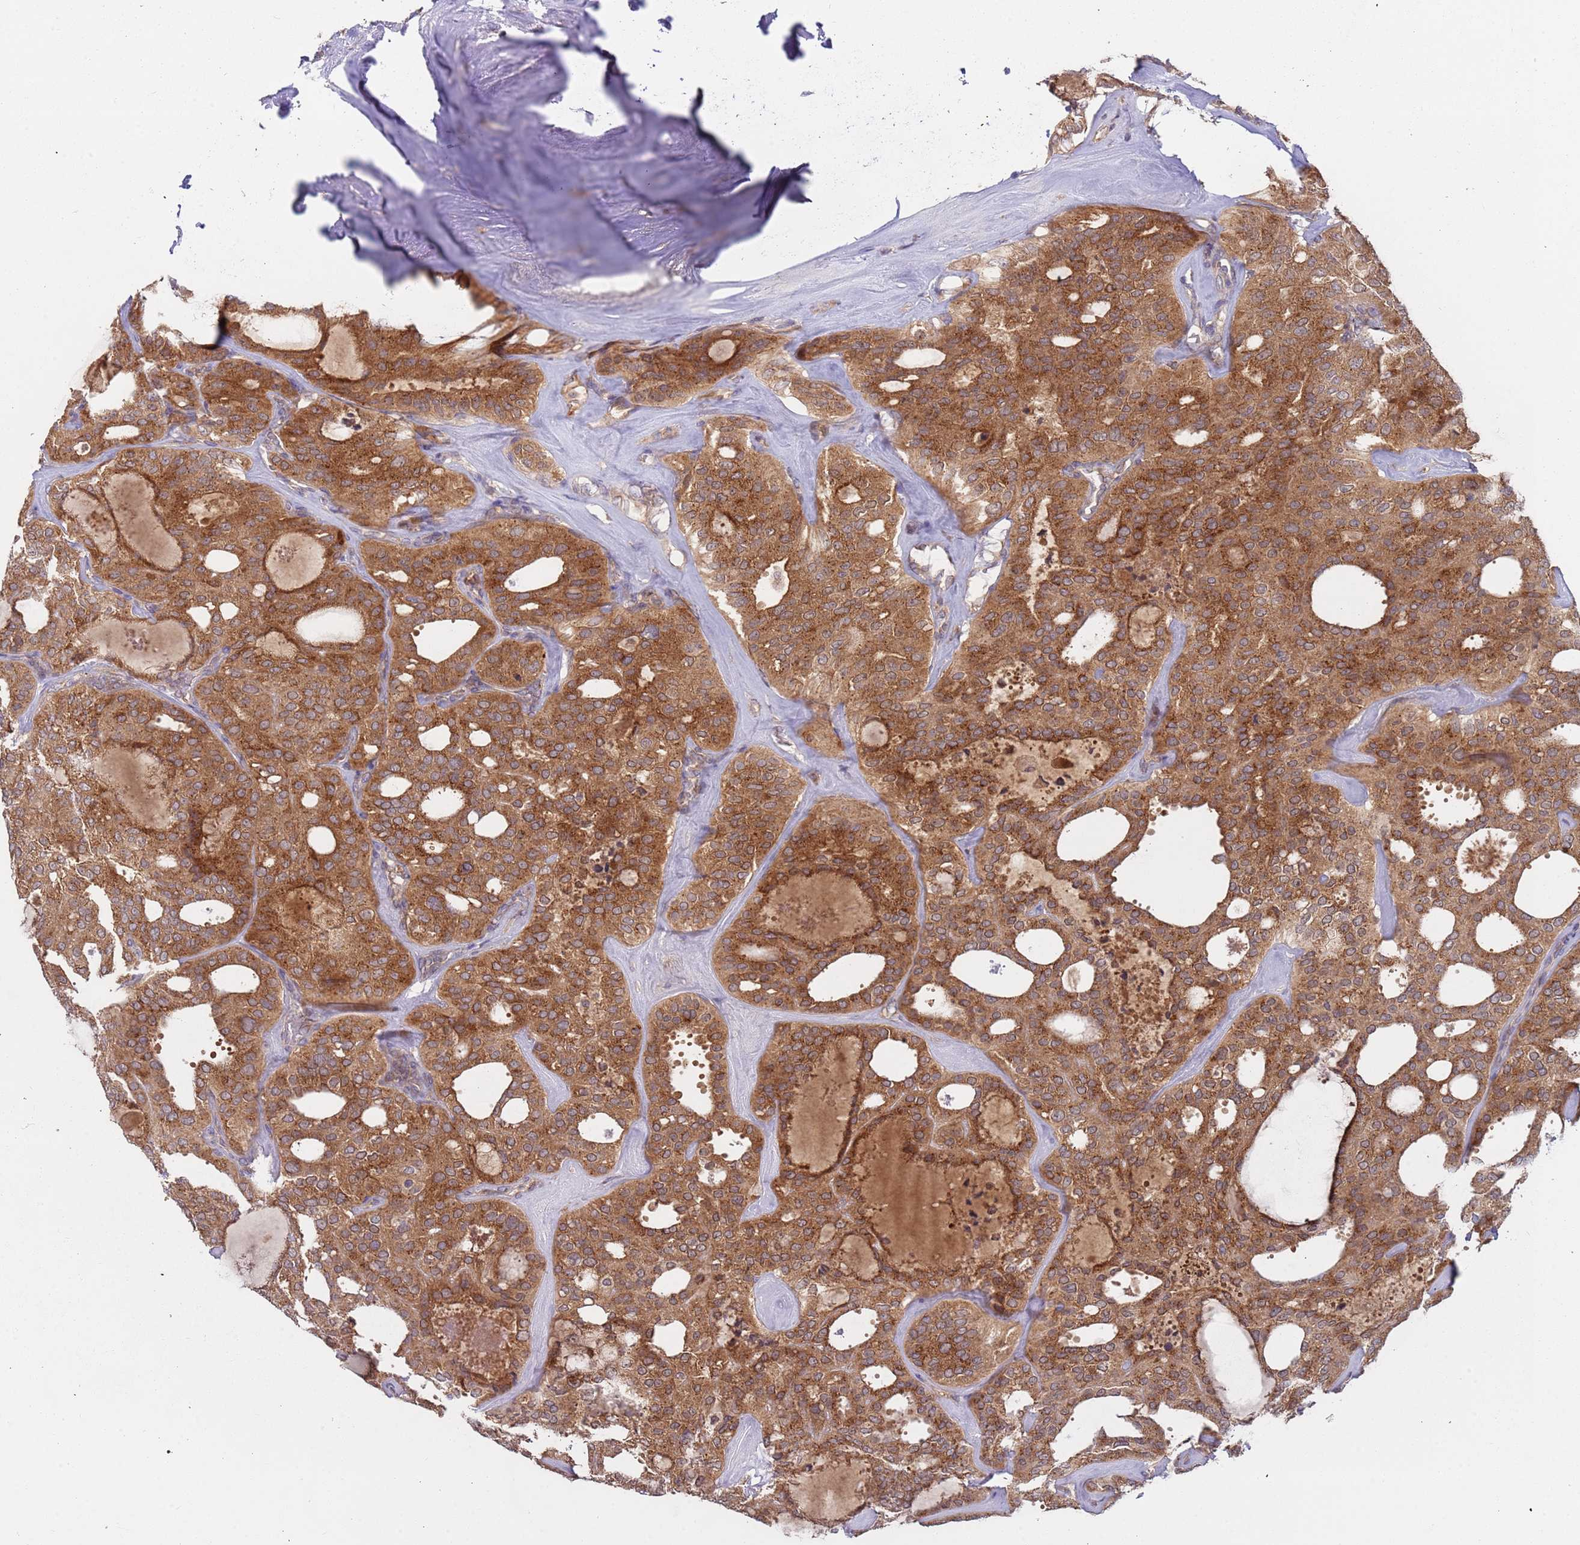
{"staining": {"intensity": "moderate", "quantity": ">75%", "location": "cytoplasmic/membranous"}, "tissue": "thyroid cancer", "cell_type": "Tumor cells", "image_type": "cancer", "snomed": [{"axis": "morphology", "description": "Follicular adenoma carcinoma, NOS"}, {"axis": "topography", "description": "Thyroid gland"}], "caption": "Immunohistochemistry (IHC) image of human thyroid follicular adenoma carcinoma stained for a protein (brown), which demonstrates medium levels of moderate cytoplasmic/membranous staining in approximately >75% of tumor cells.", "gene": "OR5A2", "patient": {"sex": "male", "age": 75}}